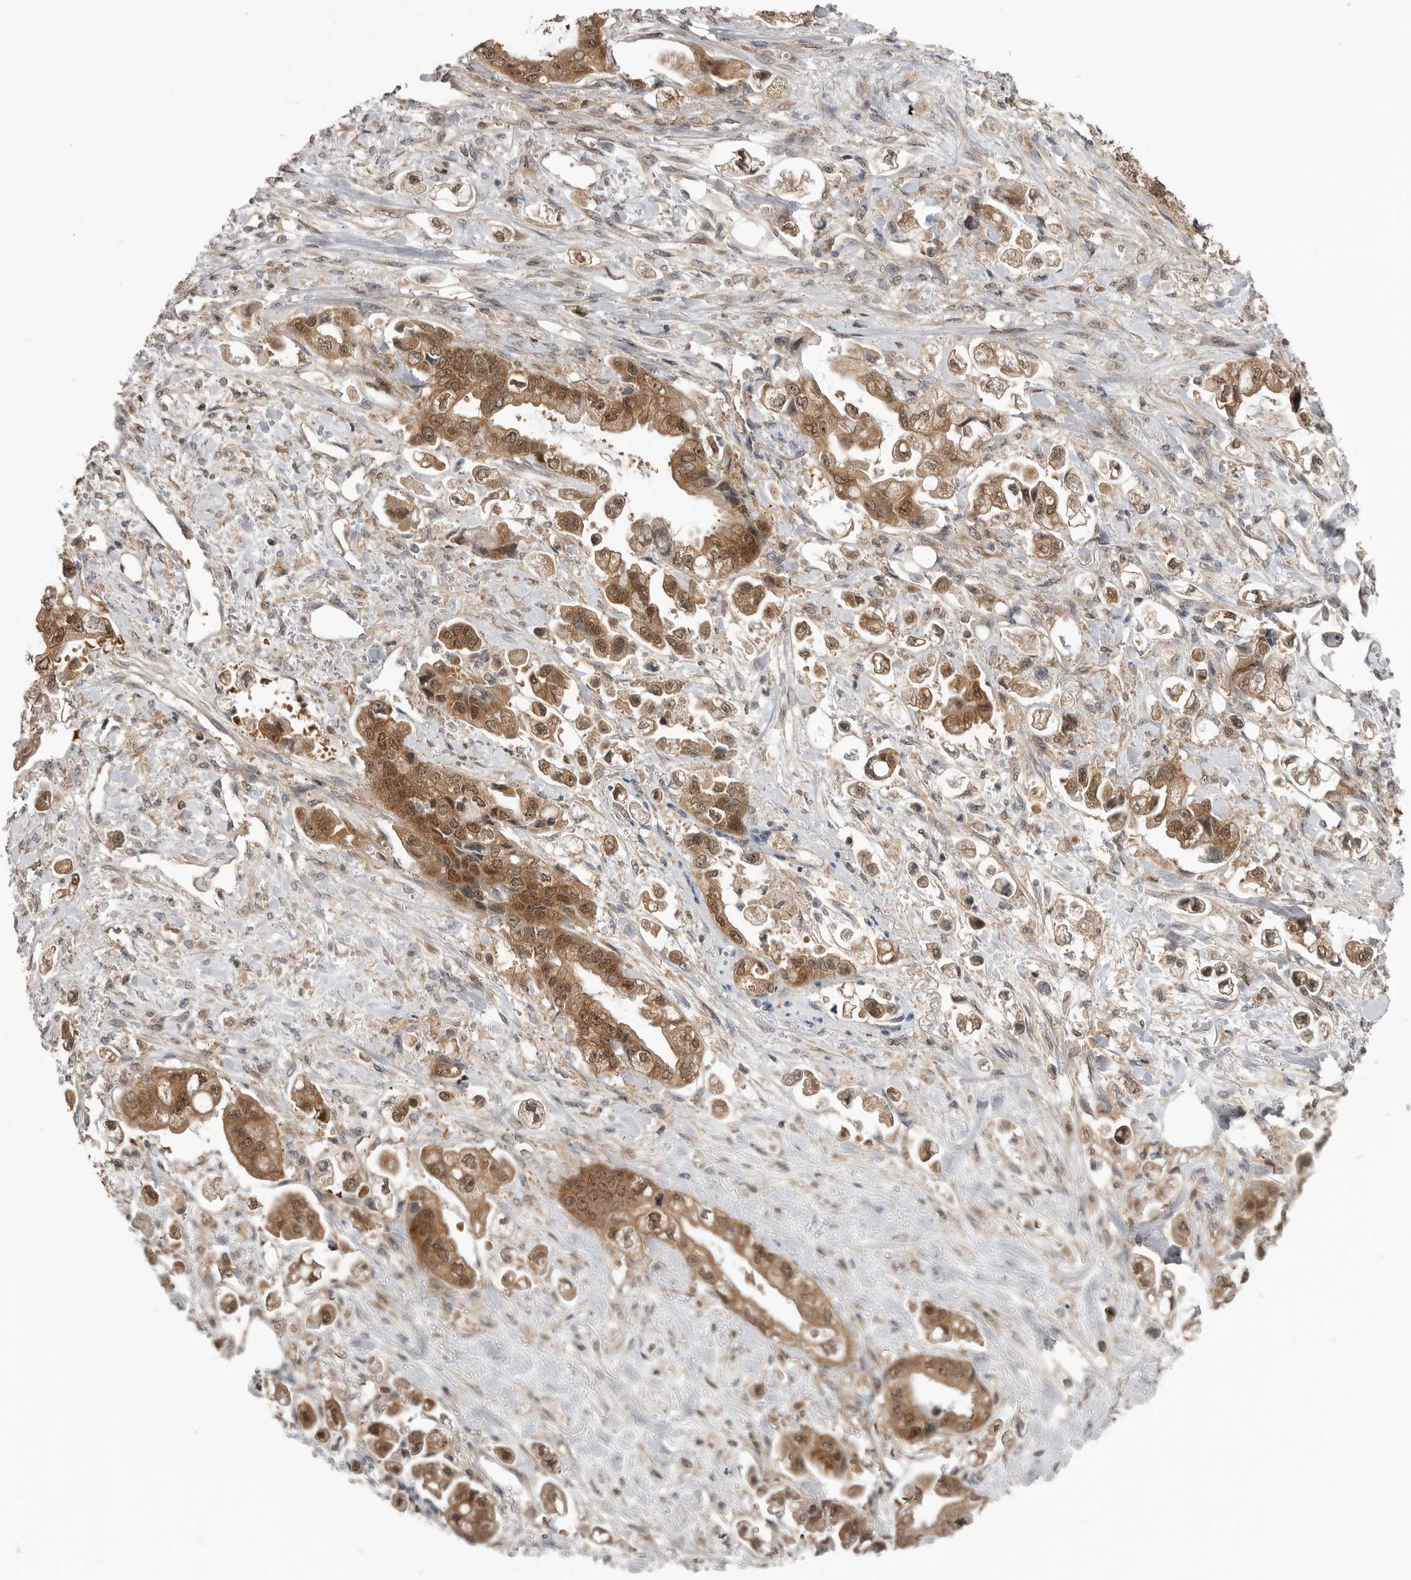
{"staining": {"intensity": "moderate", "quantity": ">75%", "location": "cytoplasmic/membranous,nuclear"}, "tissue": "stomach cancer", "cell_type": "Tumor cells", "image_type": "cancer", "snomed": [{"axis": "morphology", "description": "Adenocarcinoma, NOS"}, {"axis": "topography", "description": "Stomach"}], "caption": "Tumor cells display moderate cytoplasmic/membranous and nuclear staining in approximately >75% of cells in stomach adenocarcinoma.", "gene": "MAPK13", "patient": {"sex": "male", "age": 62}}